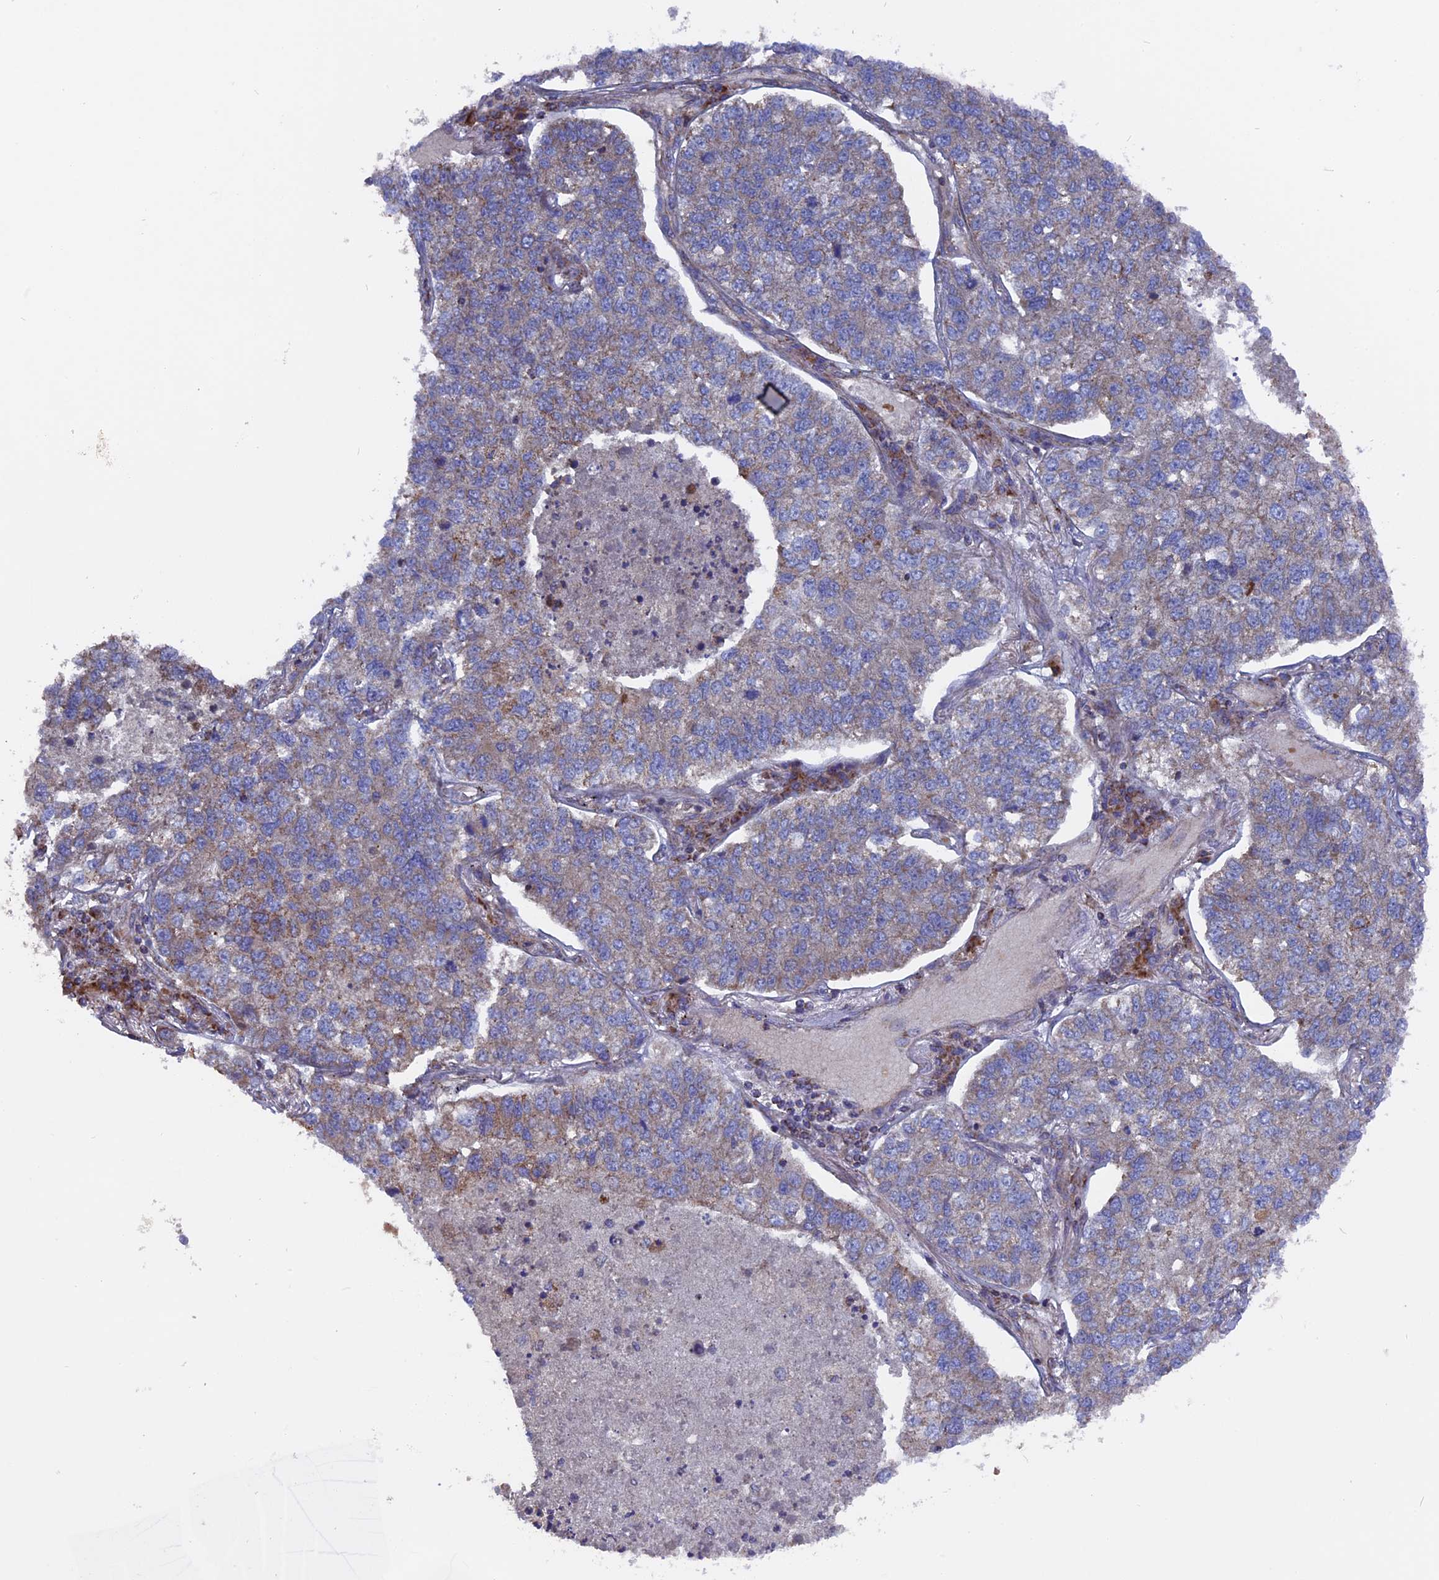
{"staining": {"intensity": "weak", "quantity": "25%-75%", "location": "cytoplasmic/membranous"}, "tissue": "lung cancer", "cell_type": "Tumor cells", "image_type": "cancer", "snomed": [{"axis": "morphology", "description": "Adenocarcinoma, NOS"}, {"axis": "topography", "description": "Lung"}], "caption": "Protein staining of lung adenocarcinoma tissue displays weak cytoplasmic/membranous expression in approximately 25%-75% of tumor cells.", "gene": "TELO2", "patient": {"sex": "male", "age": 49}}